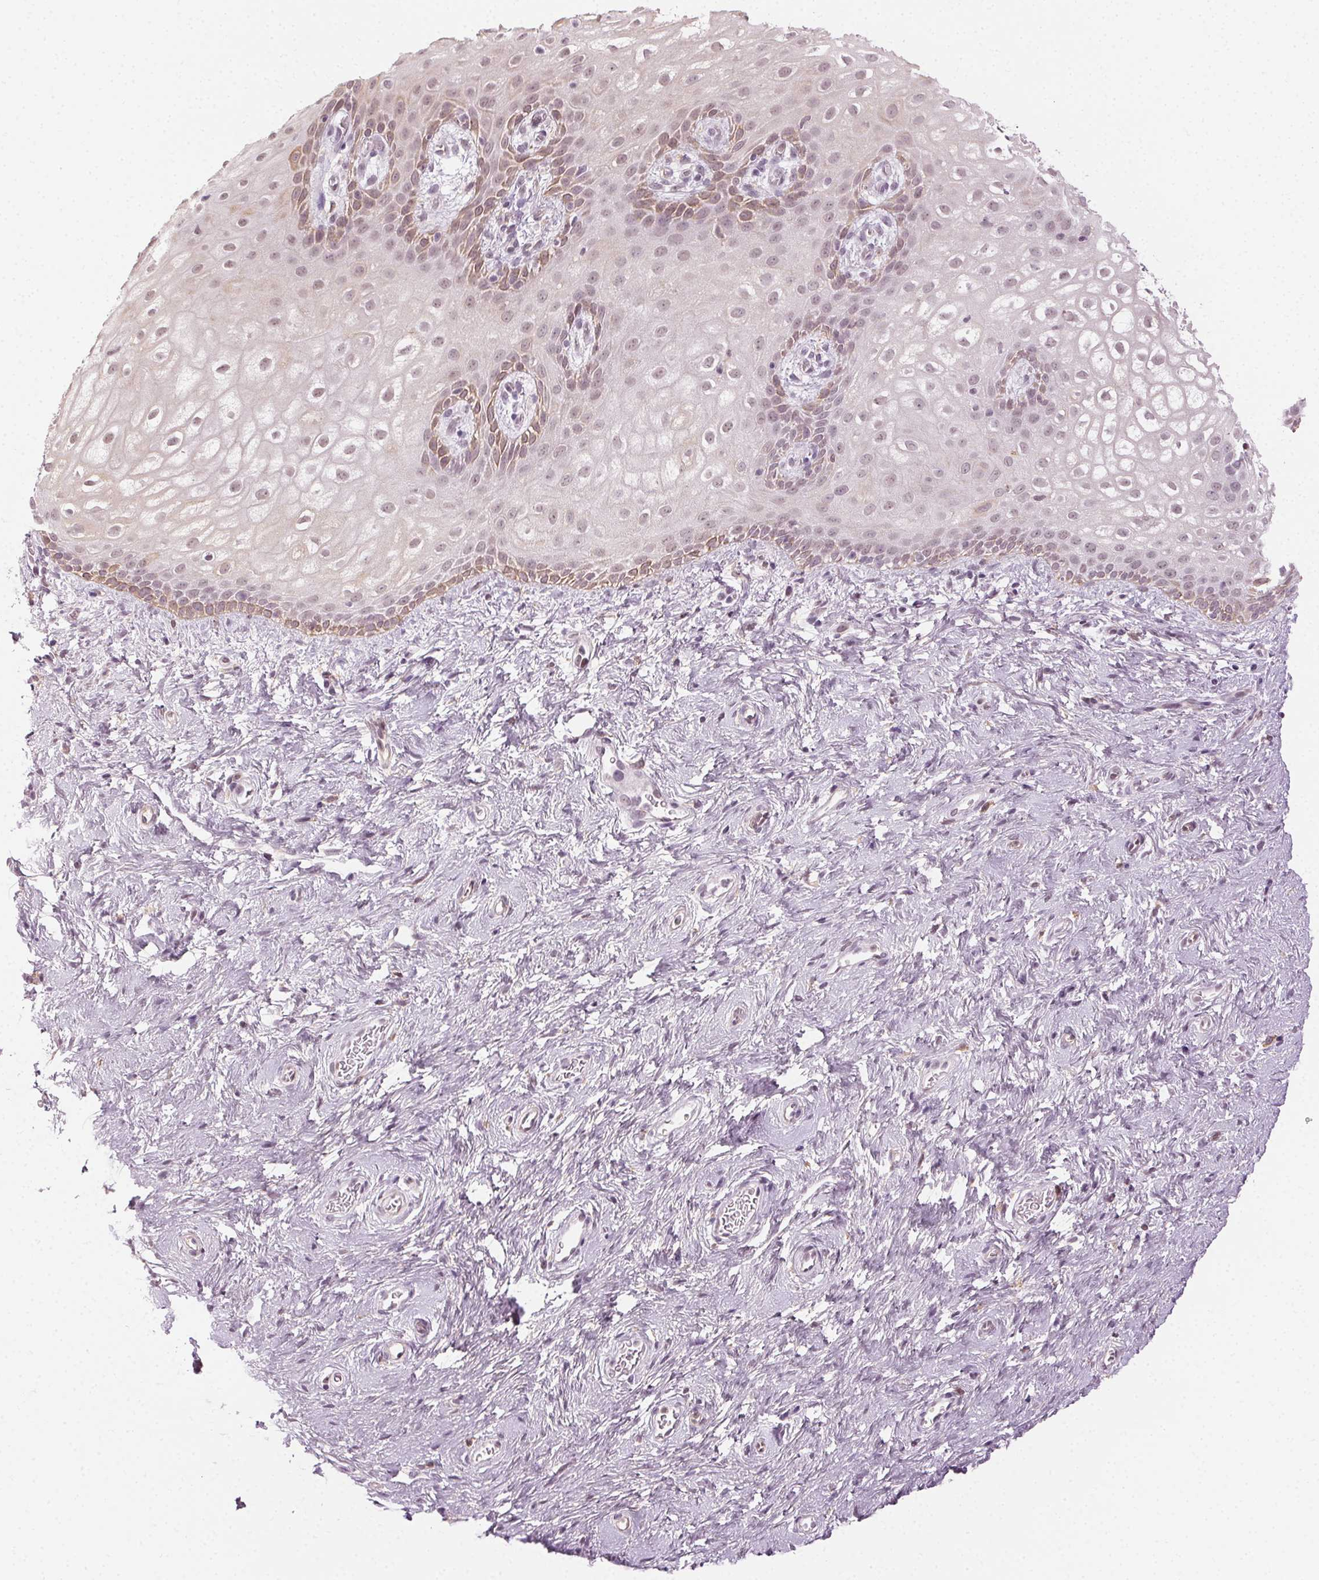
{"staining": {"intensity": "moderate", "quantity": "<25%", "location": "cytoplasmic/membranous"}, "tissue": "skin", "cell_type": "Epidermal cells", "image_type": "normal", "snomed": [{"axis": "morphology", "description": "Normal tissue, NOS"}, {"axis": "topography", "description": "Anal"}], "caption": "Unremarkable skin reveals moderate cytoplasmic/membranous staining in about <25% of epidermal cells, visualized by immunohistochemistry.", "gene": "AIF1L", "patient": {"sex": "female", "age": 46}}